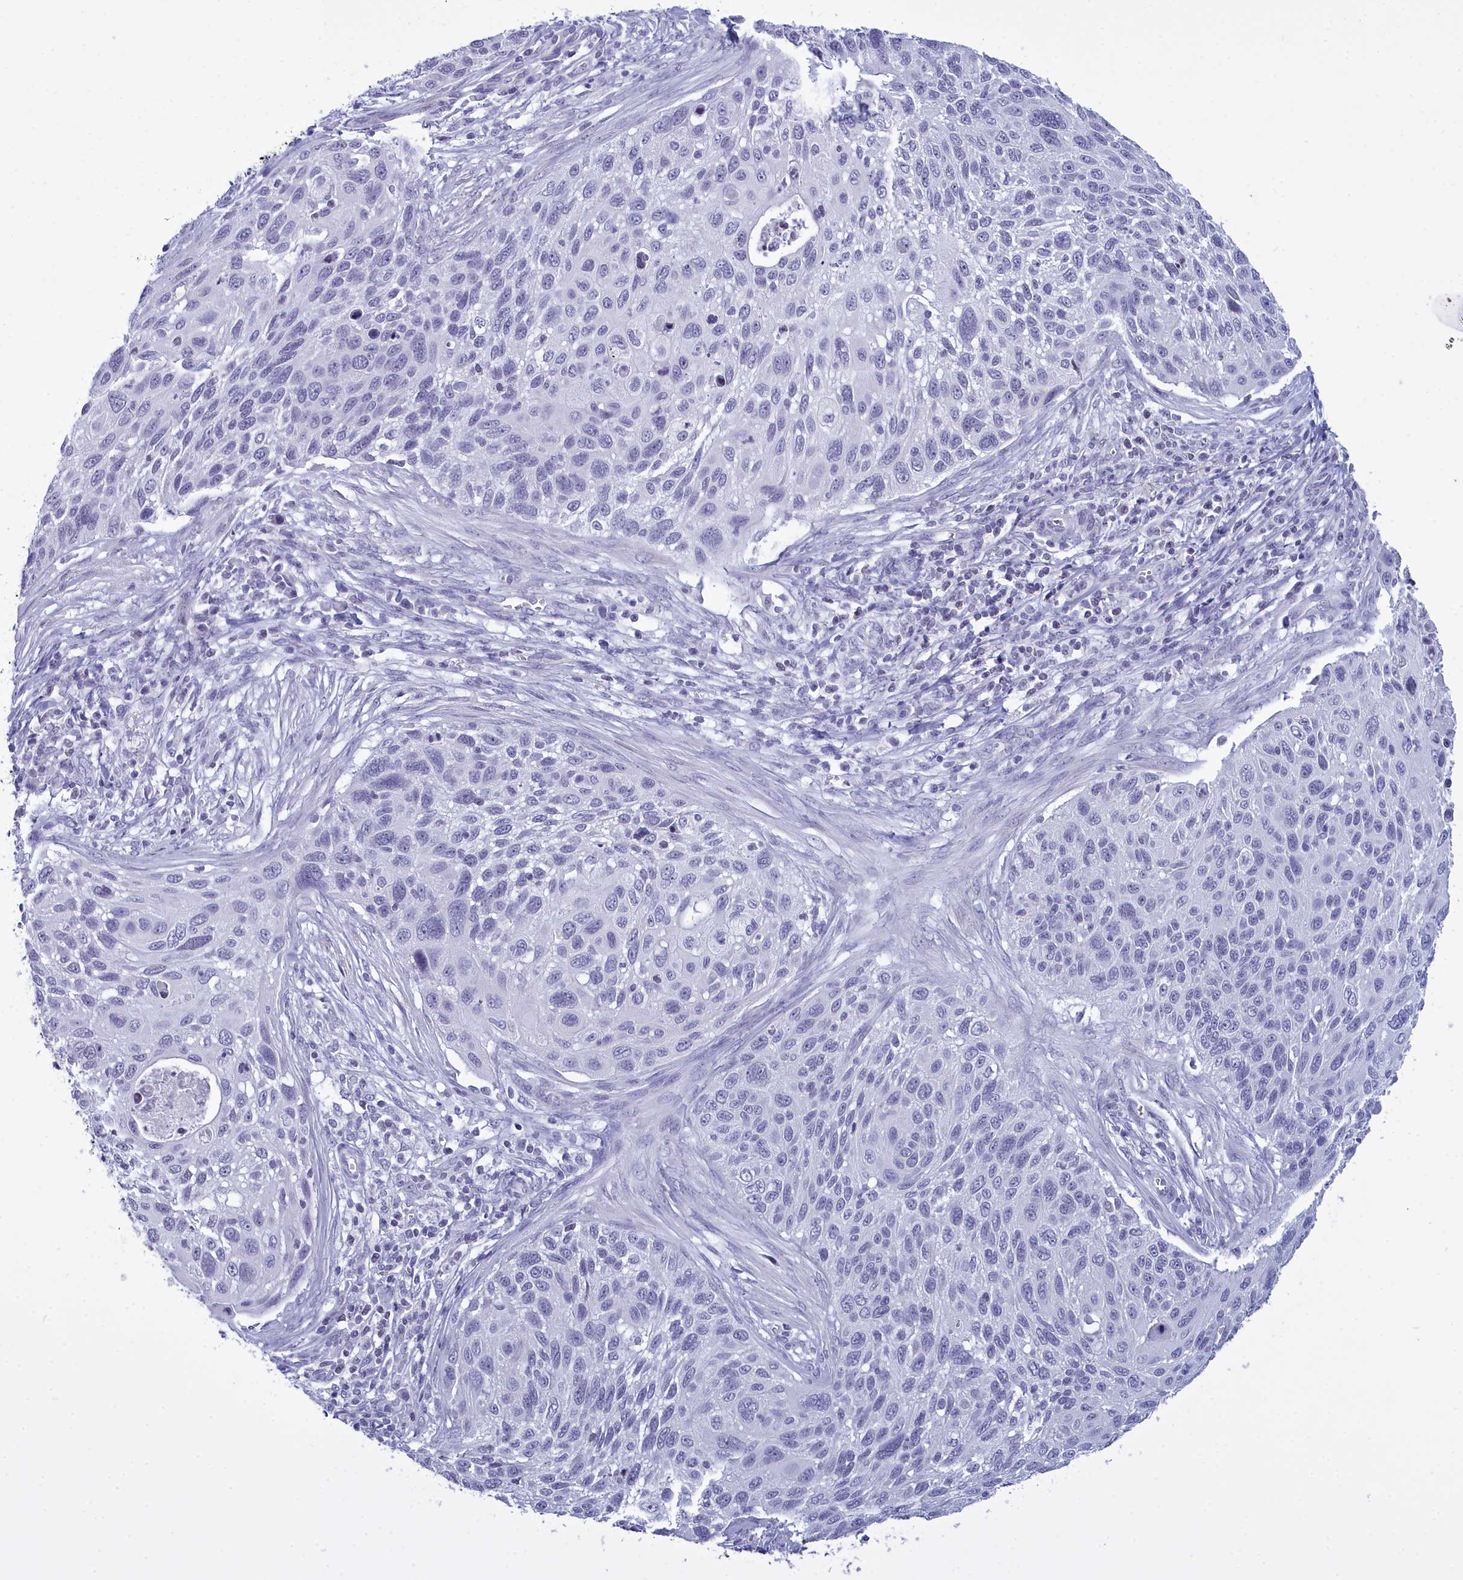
{"staining": {"intensity": "negative", "quantity": "none", "location": "none"}, "tissue": "cervical cancer", "cell_type": "Tumor cells", "image_type": "cancer", "snomed": [{"axis": "morphology", "description": "Squamous cell carcinoma, NOS"}, {"axis": "topography", "description": "Cervix"}], "caption": "Human squamous cell carcinoma (cervical) stained for a protein using immunohistochemistry (IHC) demonstrates no staining in tumor cells.", "gene": "MAP6", "patient": {"sex": "female", "age": 70}}